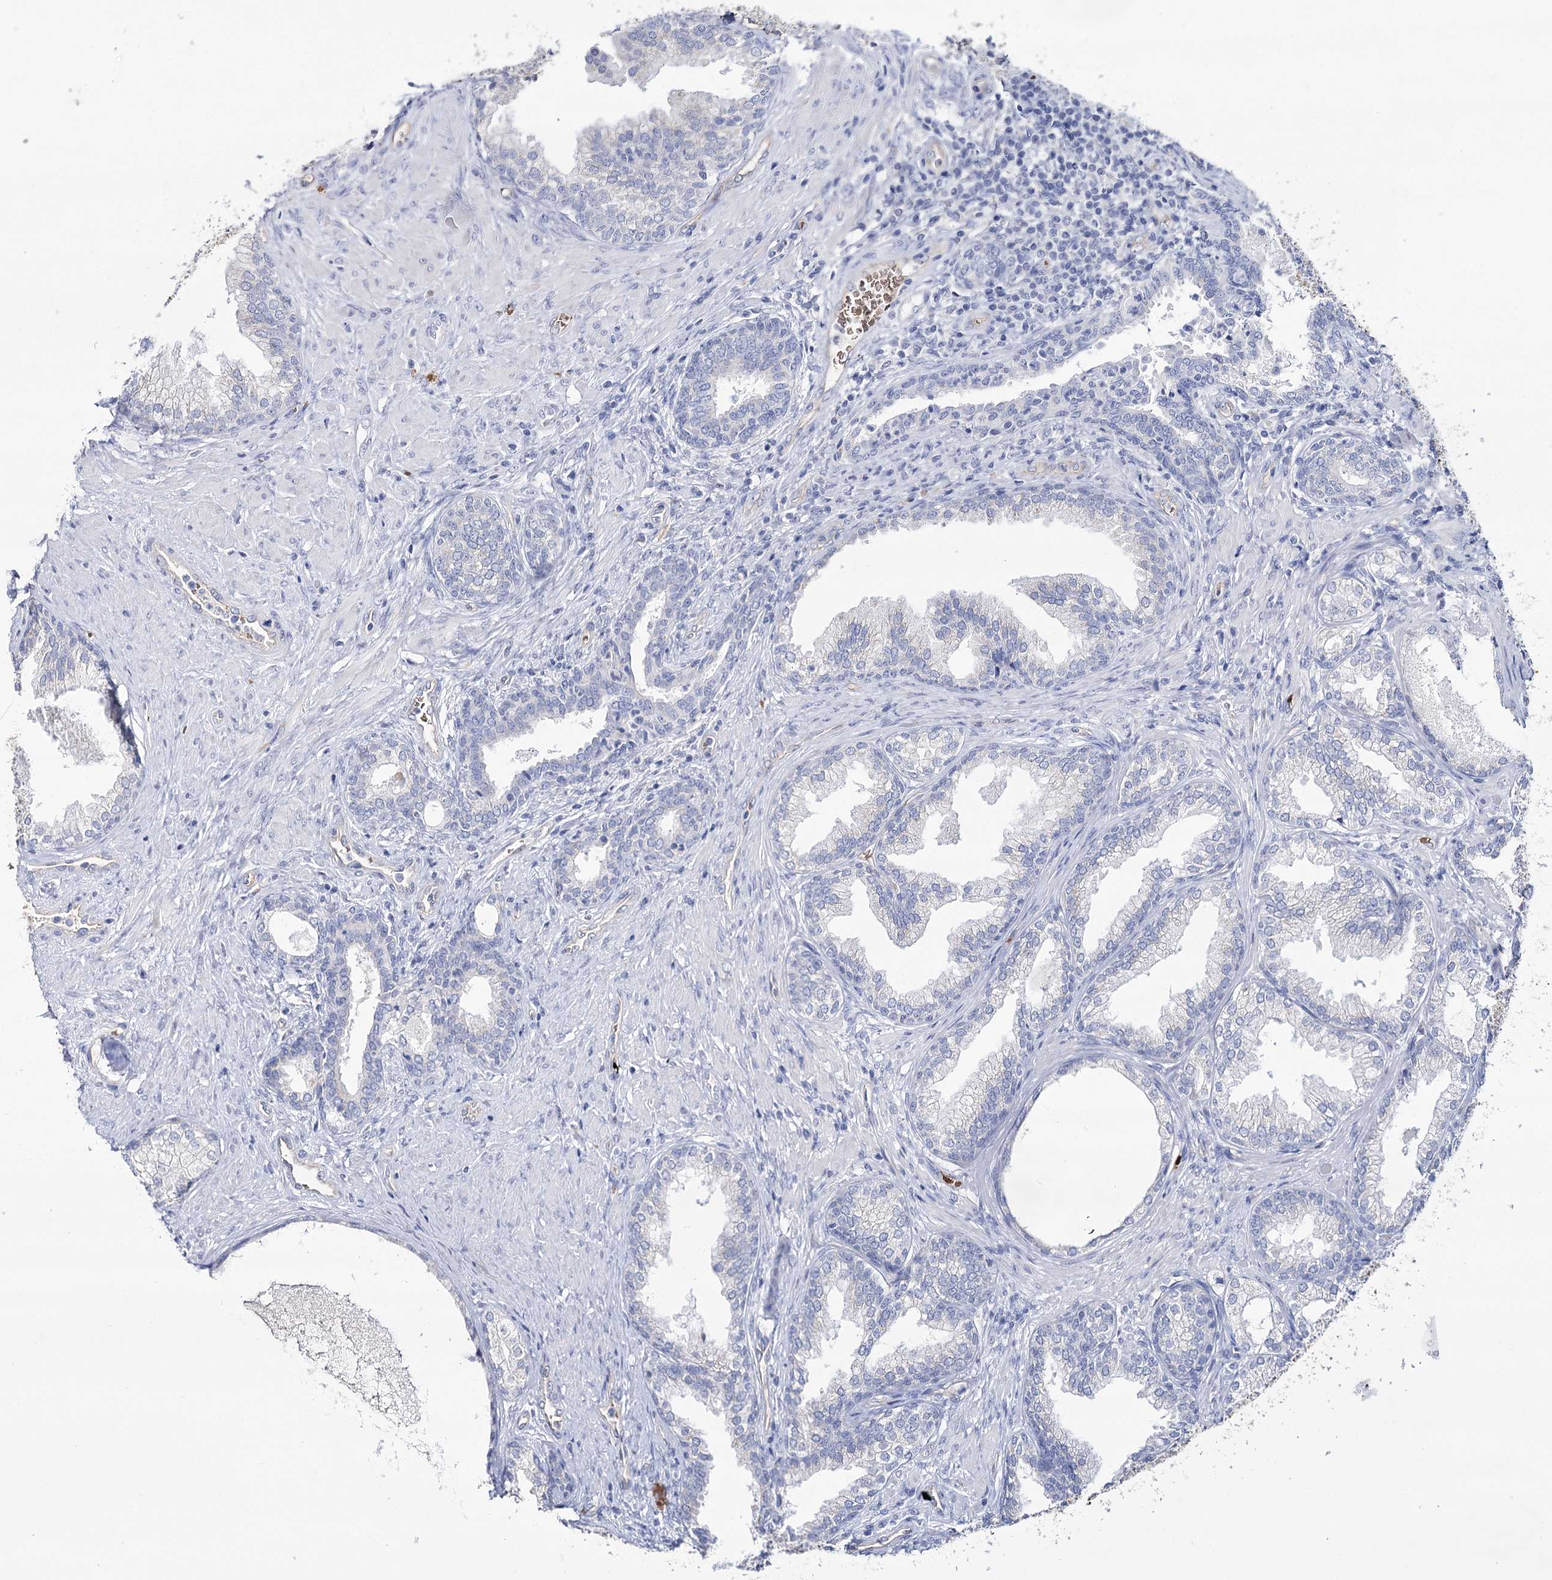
{"staining": {"intensity": "negative", "quantity": "none", "location": "none"}, "tissue": "prostate", "cell_type": "Glandular cells", "image_type": "normal", "snomed": [{"axis": "morphology", "description": "Normal tissue, NOS"}, {"axis": "topography", "description": "Prostate"}], "caption": "IHC image of benign prostate: prostate stained with DAB (3,3'-diaminobenzidine) shows no significant protein positivity in glandular cells. (DAB (3,3'-diaminobenzidine) immunohistochemistry visualized using brightfield microscopy, high magnification).", "gene": "GBF1", "patient": {"sex": "male", "age": 76}}